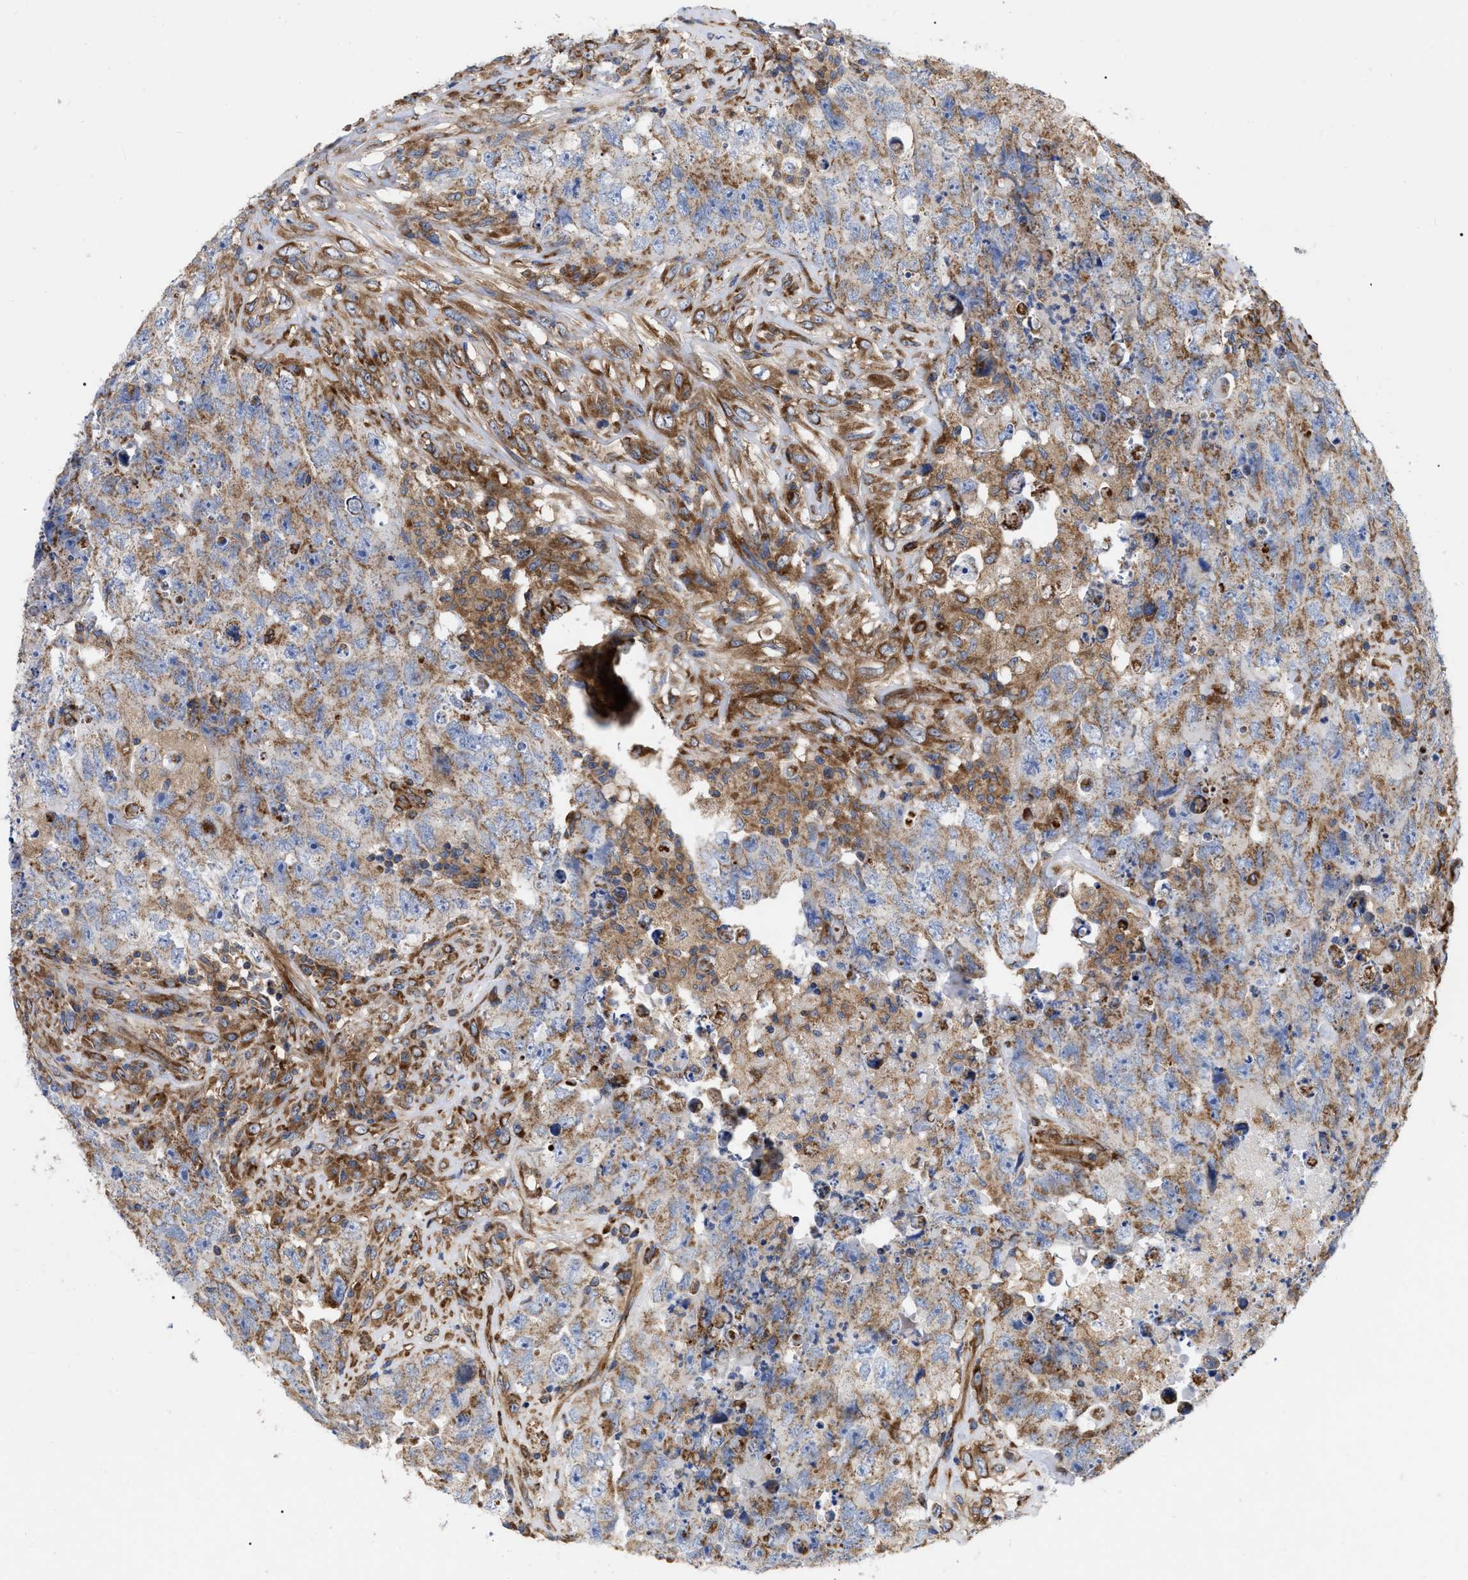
{"staining": {"intensity": "moderate", "quantity": ">75%", "location": "cytoplasmic/membranous"}, "tissue": "testis cancer", "cell_type": "Tumor cells", "image_type": "cancer", "snomed": [{"axis": "morphology", "description": "Carcinoma, Embryonal, NOS"}, {"axis": "topography", "description": "Testis"}], "caption": "Immunohistochemistry (IHC) (DAB (3,3'-diaminobenzidine)) staining of embryonal carcinoma (testis) exhibits moderate cytoplasmic/membranous protein staining in approximately >75% of tumor cells. The staining is performed using DAB (3,3'-diaminobenzidine) brown chromogen to label protein expression. The nuclei are counter-stained blue using hematoxylin.", "gene": "FAM120A", "patient": {"sex": "male", "age": 32}}